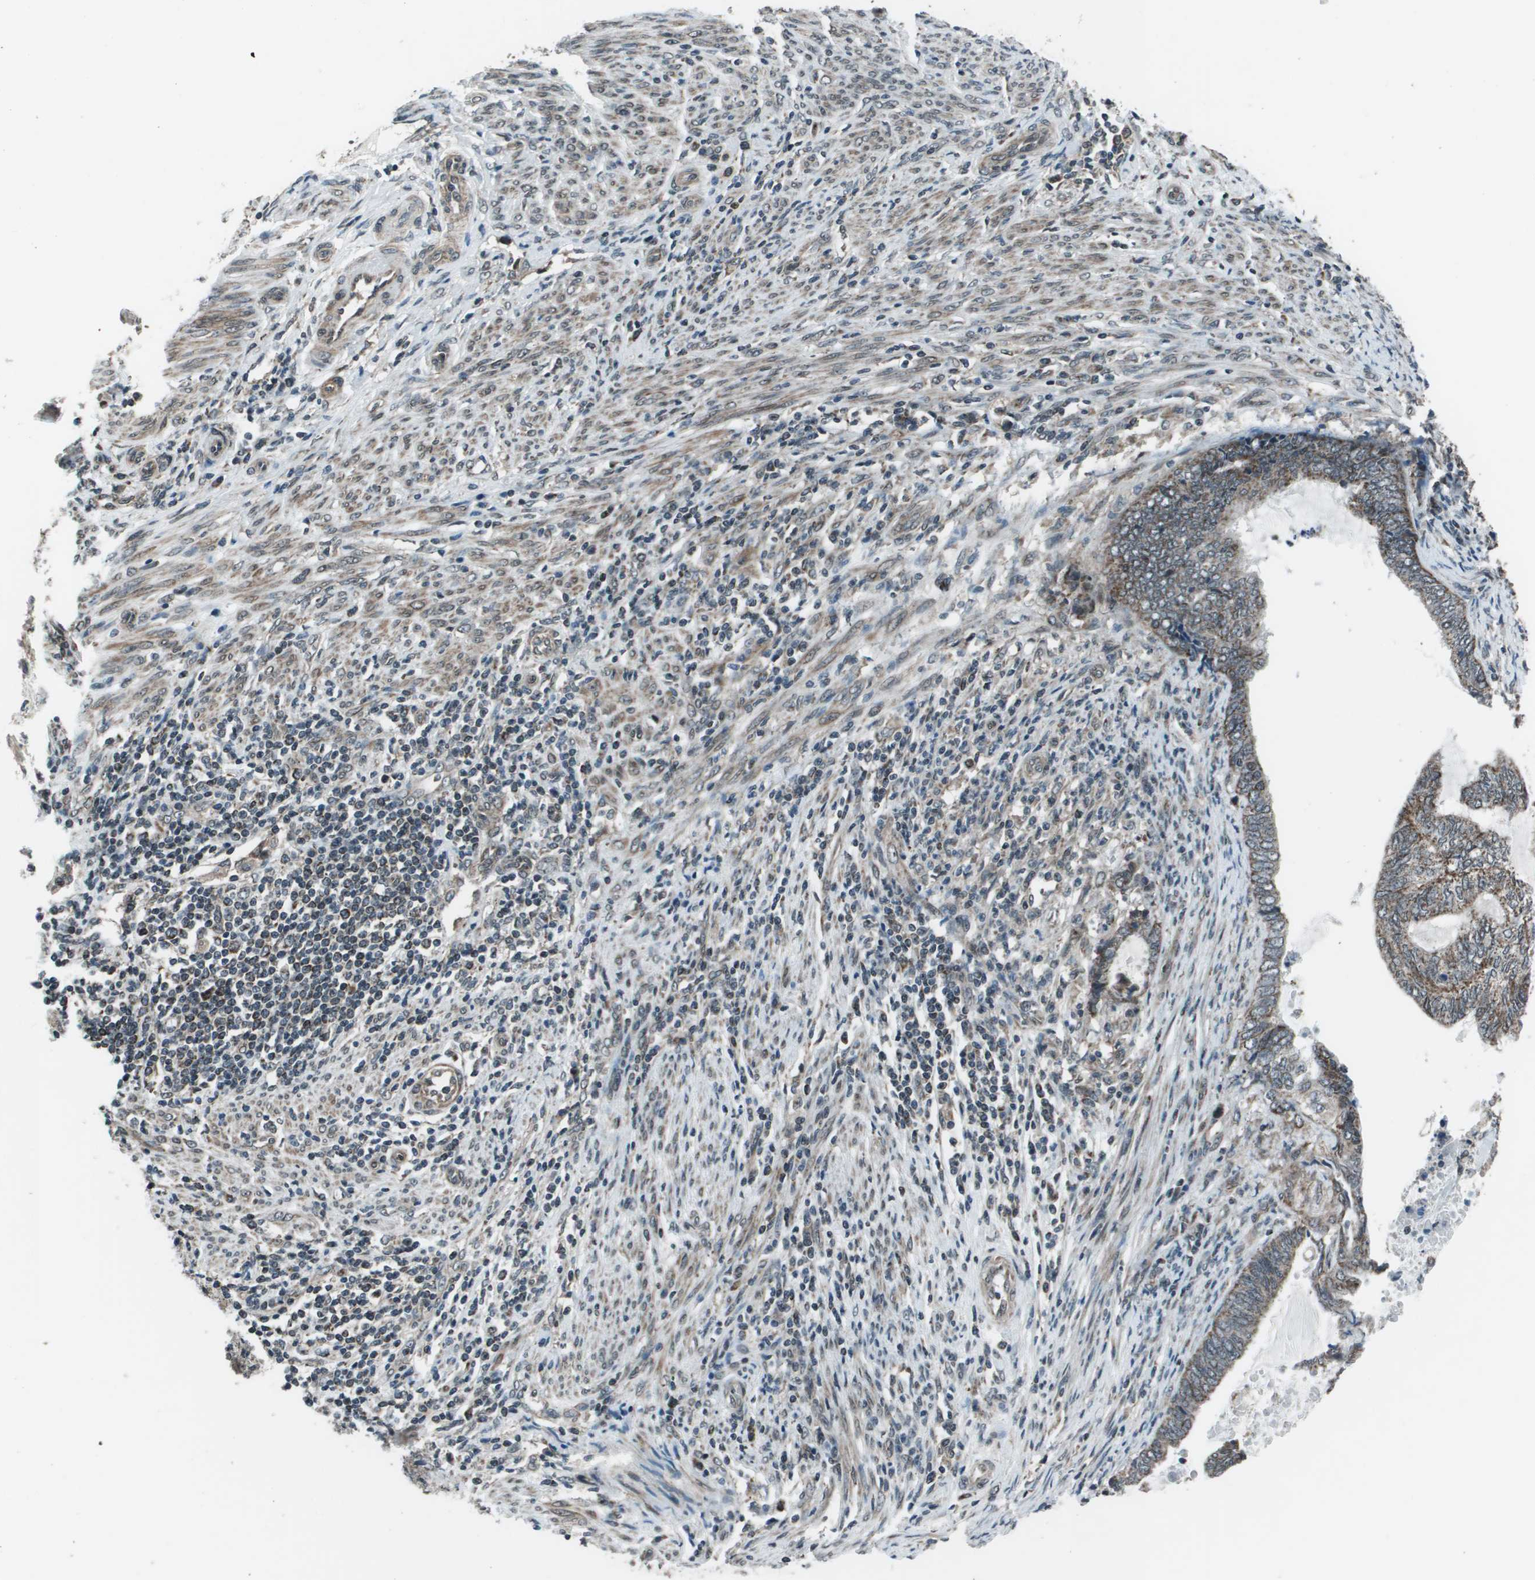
{"staining": {"intensity": "moderate", "quantity": ">75%", "location": "cytoplasmic/membranous"}, "tissue": "endometrial cancer", "cell_type": "Tumor cells", "image_type": "cancer", "snomed": [{"axis": "morphology", "description": "Adenocarcinoma, NOS"}, {"axis": "topography", "description": "Uterus"}, {"axis": "topography", "description": "Endometrium"}], "caption": "Endometrial cancer tissue demonstrates moderate cytoplasmic/membranous staining in about >75% of tumor cells", "gene": "PPFIA1", "patient": {"sex": "female", "age": 70}}